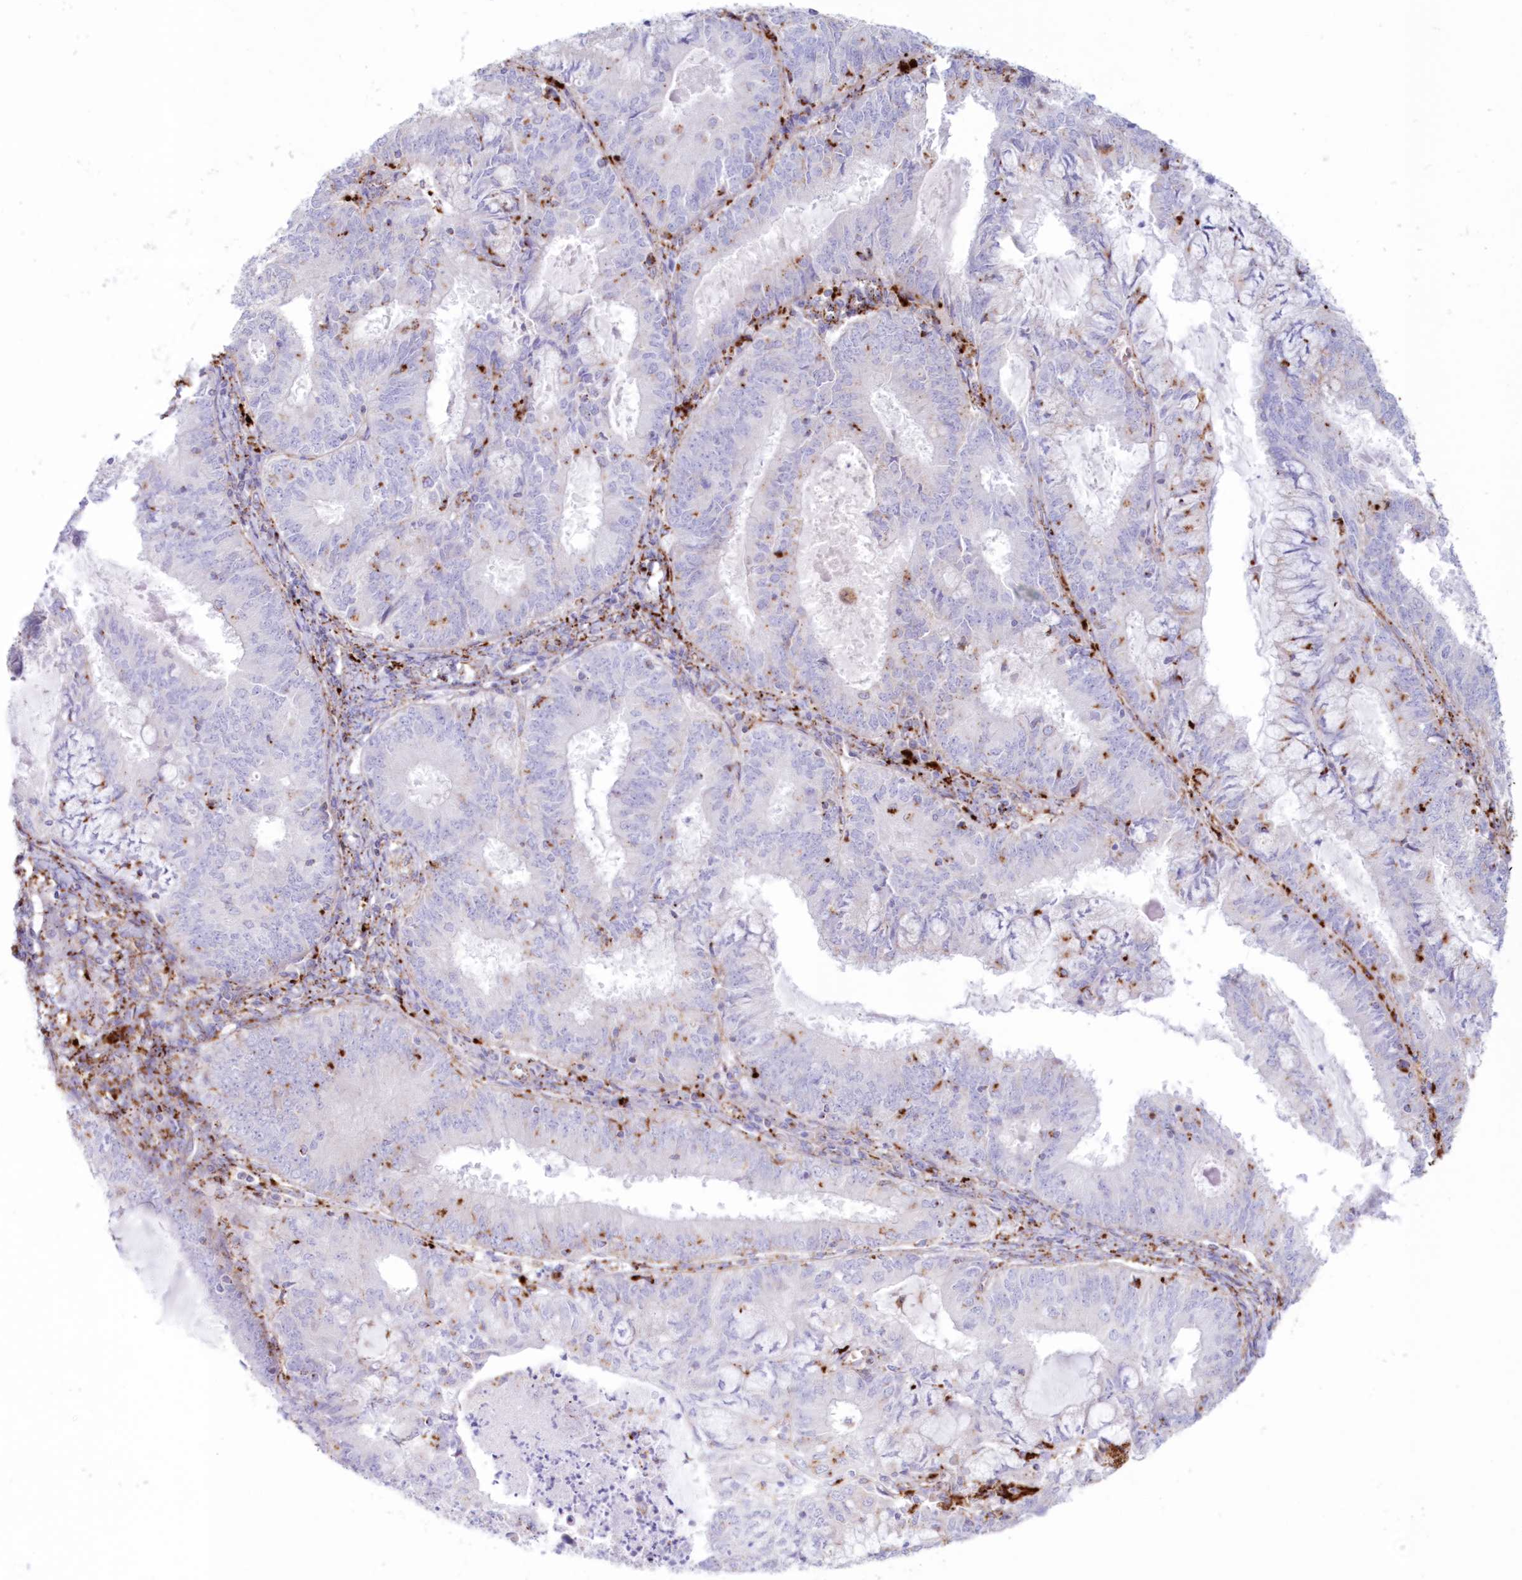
{"staining": {"intensity": "negative", "quantity": "none", "location": "none"}, "tissue": "endometrial cancer", "cell_type": "Tumor cells", "image_type": "cancer", "snomed": [{"axis": "morphology", "description": "Adenocarcinoma, NOS"}, {"axis": "topography", "description": "Endometrium"}], "caption": "High power microscopy image of an immunohistochemistry histopathology image of endometrial cancer (adenocarcinoma), revealing no significant expression in tumor cells.", "gene": "TPP1", "patient": {"sex": "female", "age": 57}}